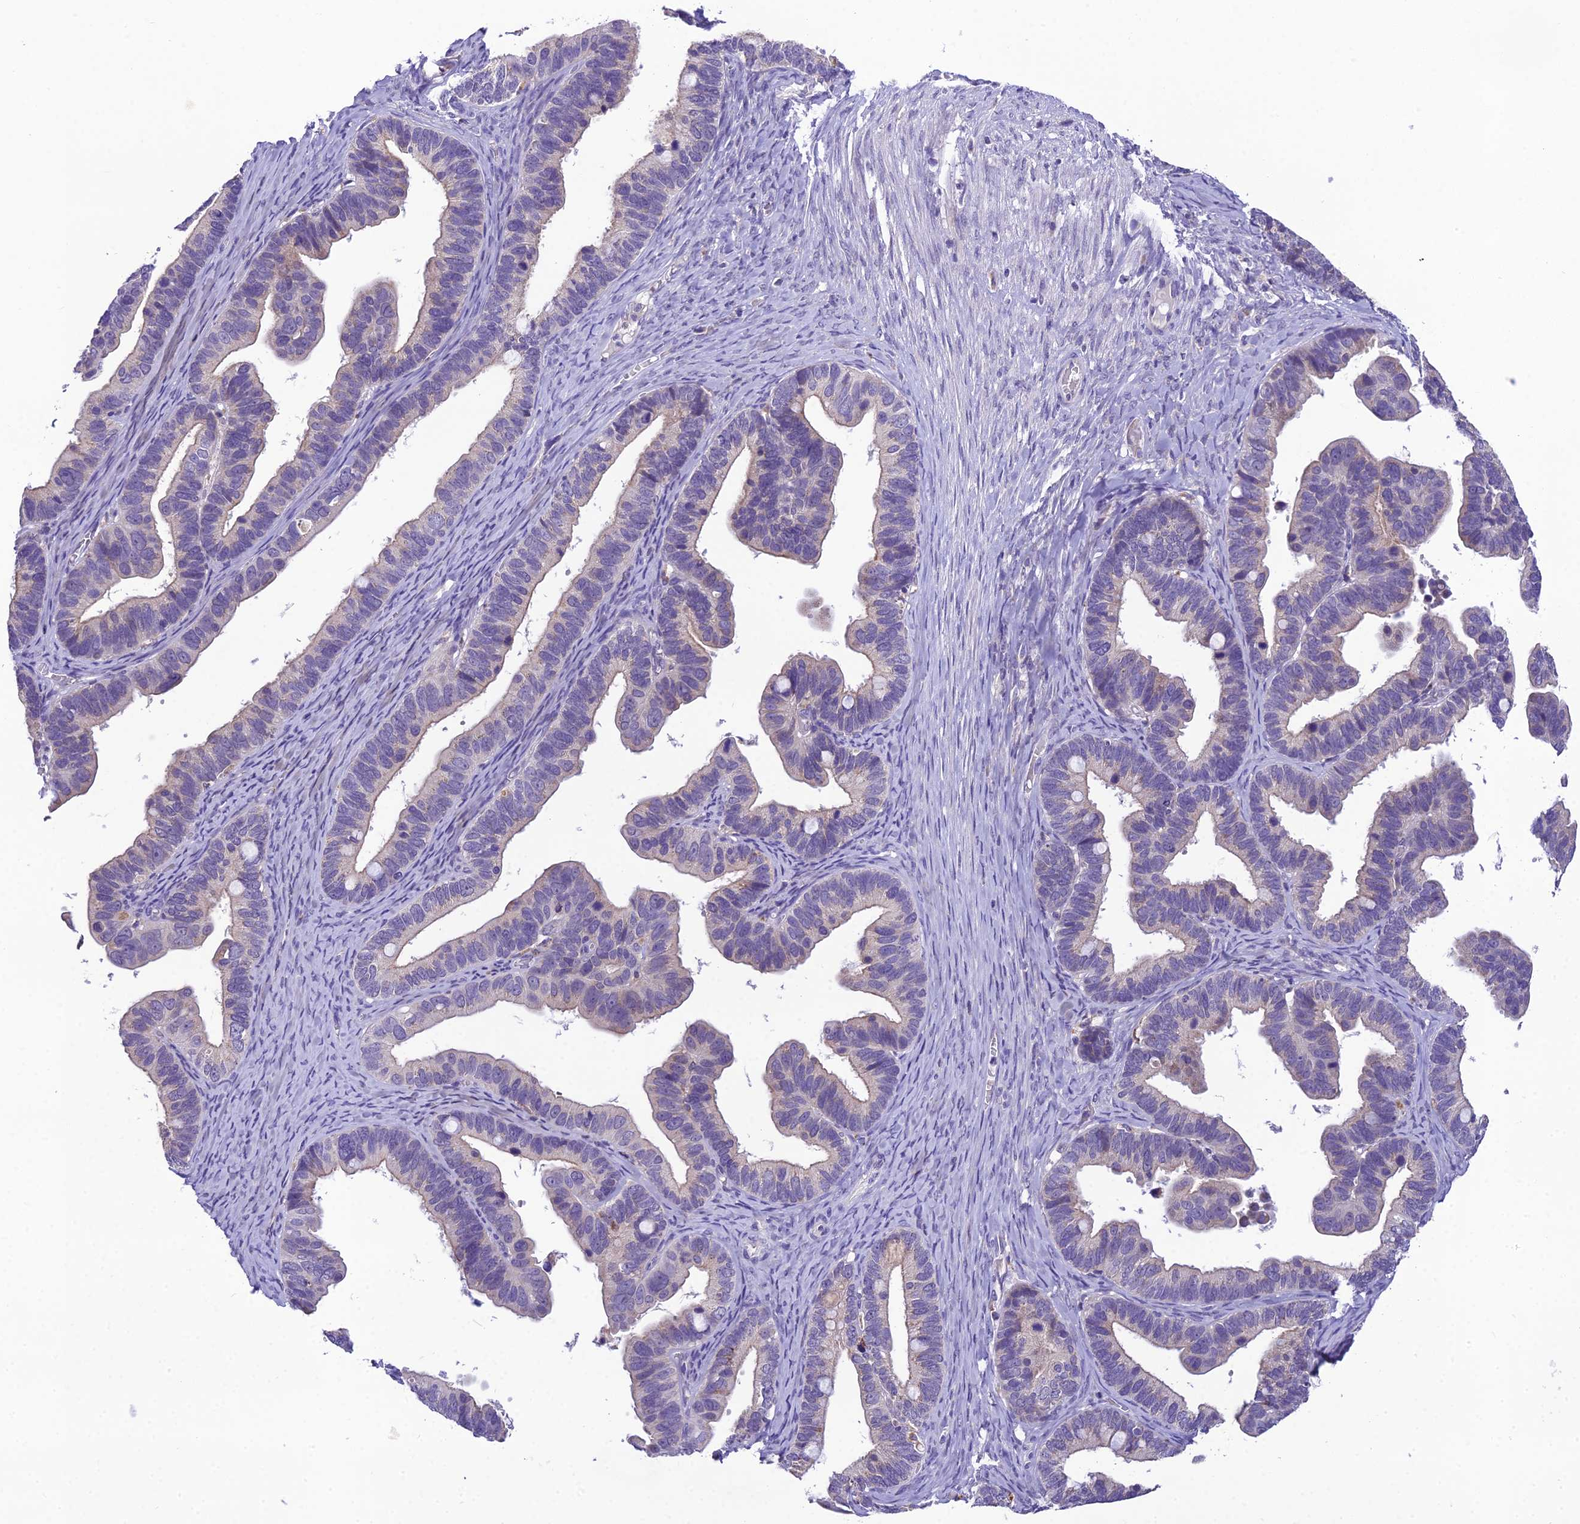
{"staining": {"intensity": "weak", "quantity": "25%-75%", "location": "cytoplasmic/membranous"}, "tissue": "ovarian cancer", "cell_type": "Tumor cells", "image_type": "cancer", "snomed": [{"axis": "morphology", "description": "Cystadenocarcinoma, serous, NOS"}, {"axis": "topography", "description": "Ovary"}], "caption": "Protein staining by immunohistochemistry demonstrates weak cytoplasmic/membranous staining in approximately 25%-75% of tumor cells in ovarian cancer.", "gene": "MIIP", "patient": {"sex": "female", "age": 56}}